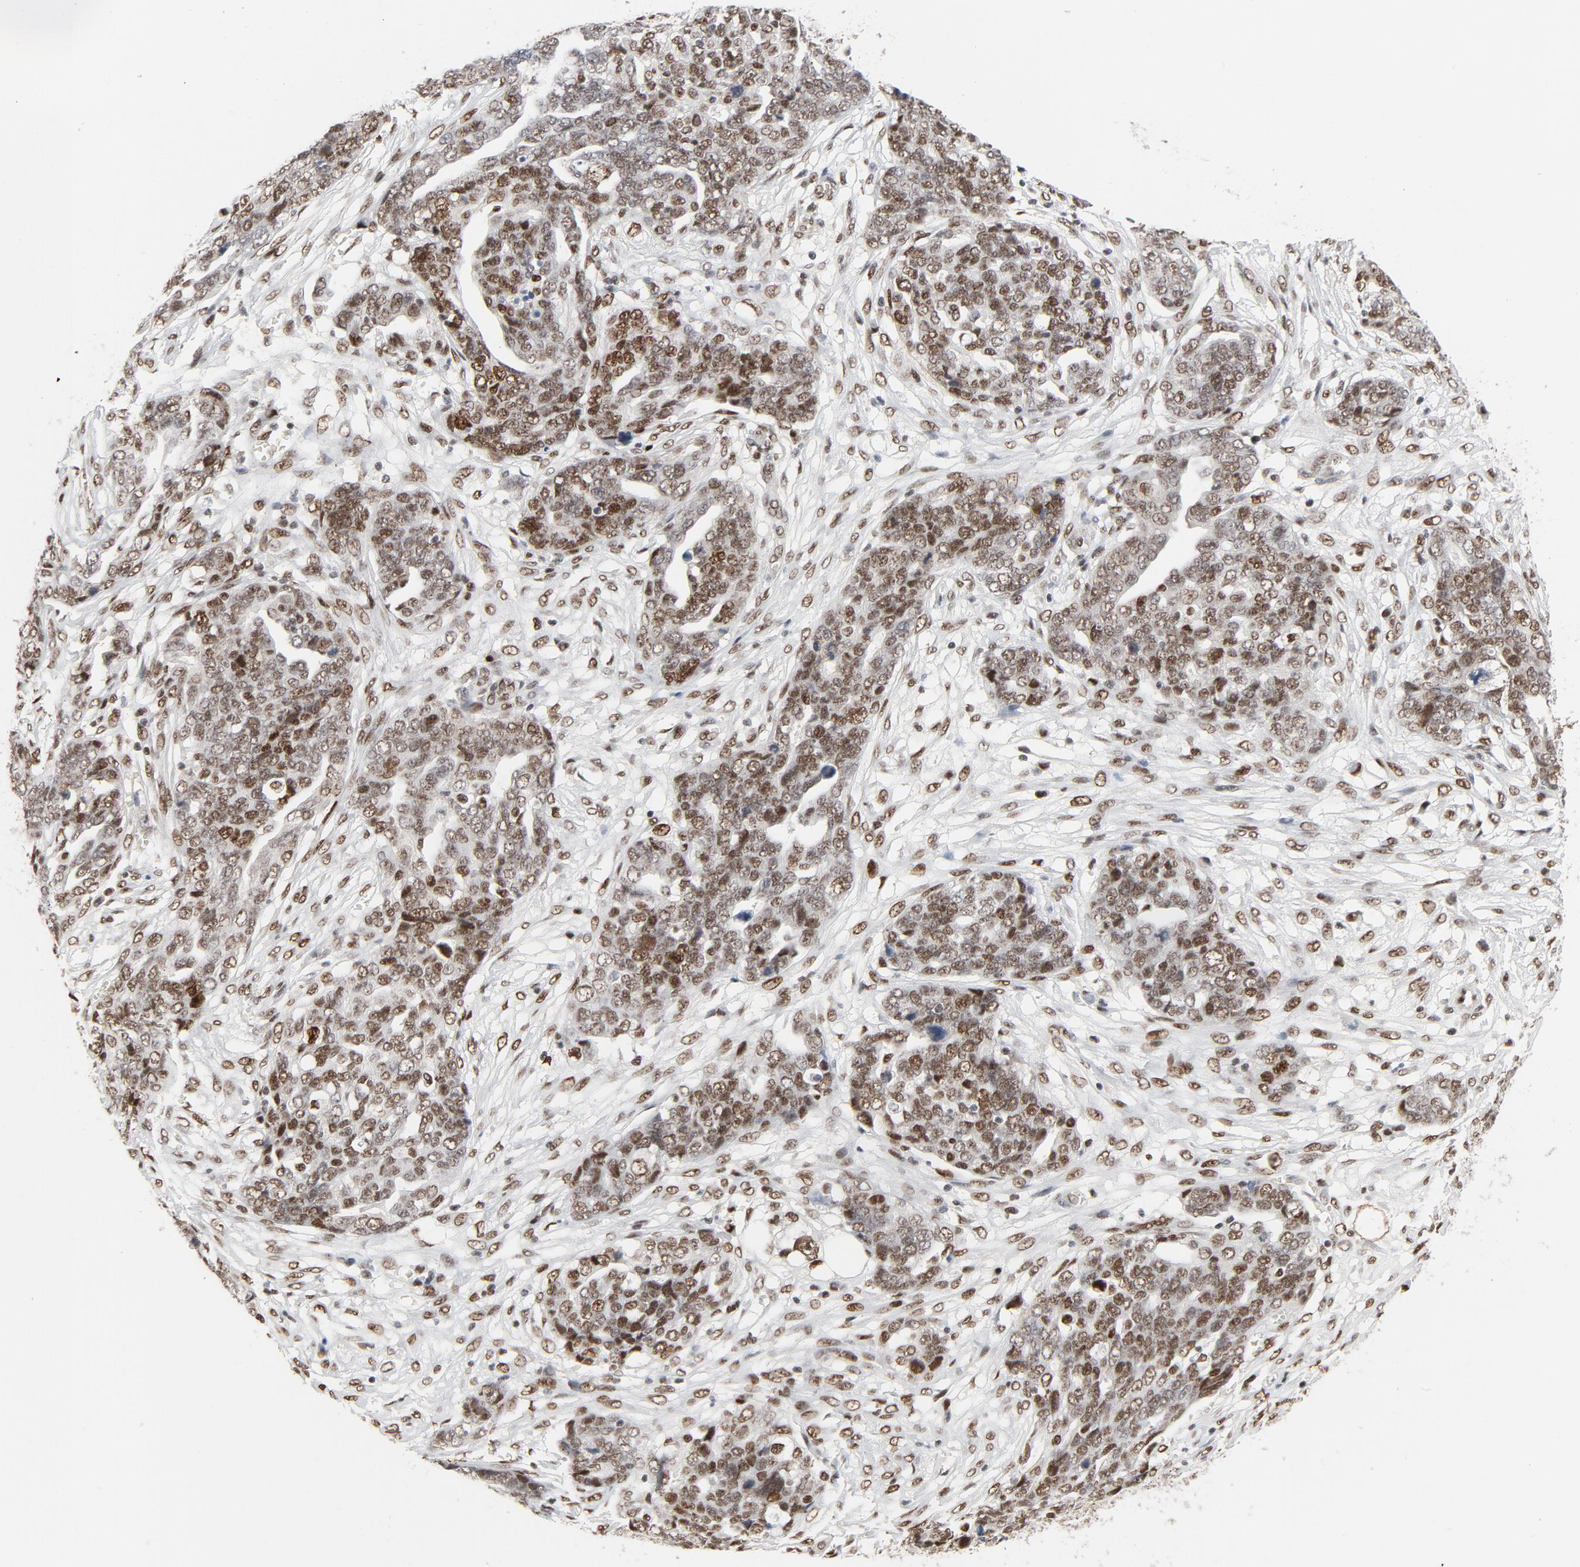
{"staining": {"intensity": "moderate", "quantity": ">75%", "location": "nuclear"}, "tissue": "ovarian cancer", "cell_type": "Tumor cells", "image_type": "cancer", "snomed": [{"axis": "morphology", "description": "Normal tissue, NOS"}, {"axis": "morphology", "description": "Cystadenocarcinoma, serous, NOS"}, {"axis": "topography", "description": "Fallopian tube"}, {"axis": "topography", "description": "Ovary"}], "caption": "High-power microscopy captured an IHC image of ovarian serous cystadenocarcinoma, revealing moderate nuclear expression in approximately >75% of tumor cells.", "gene": "JMJD6", "patient": {"sex": "female", "age": 56}}